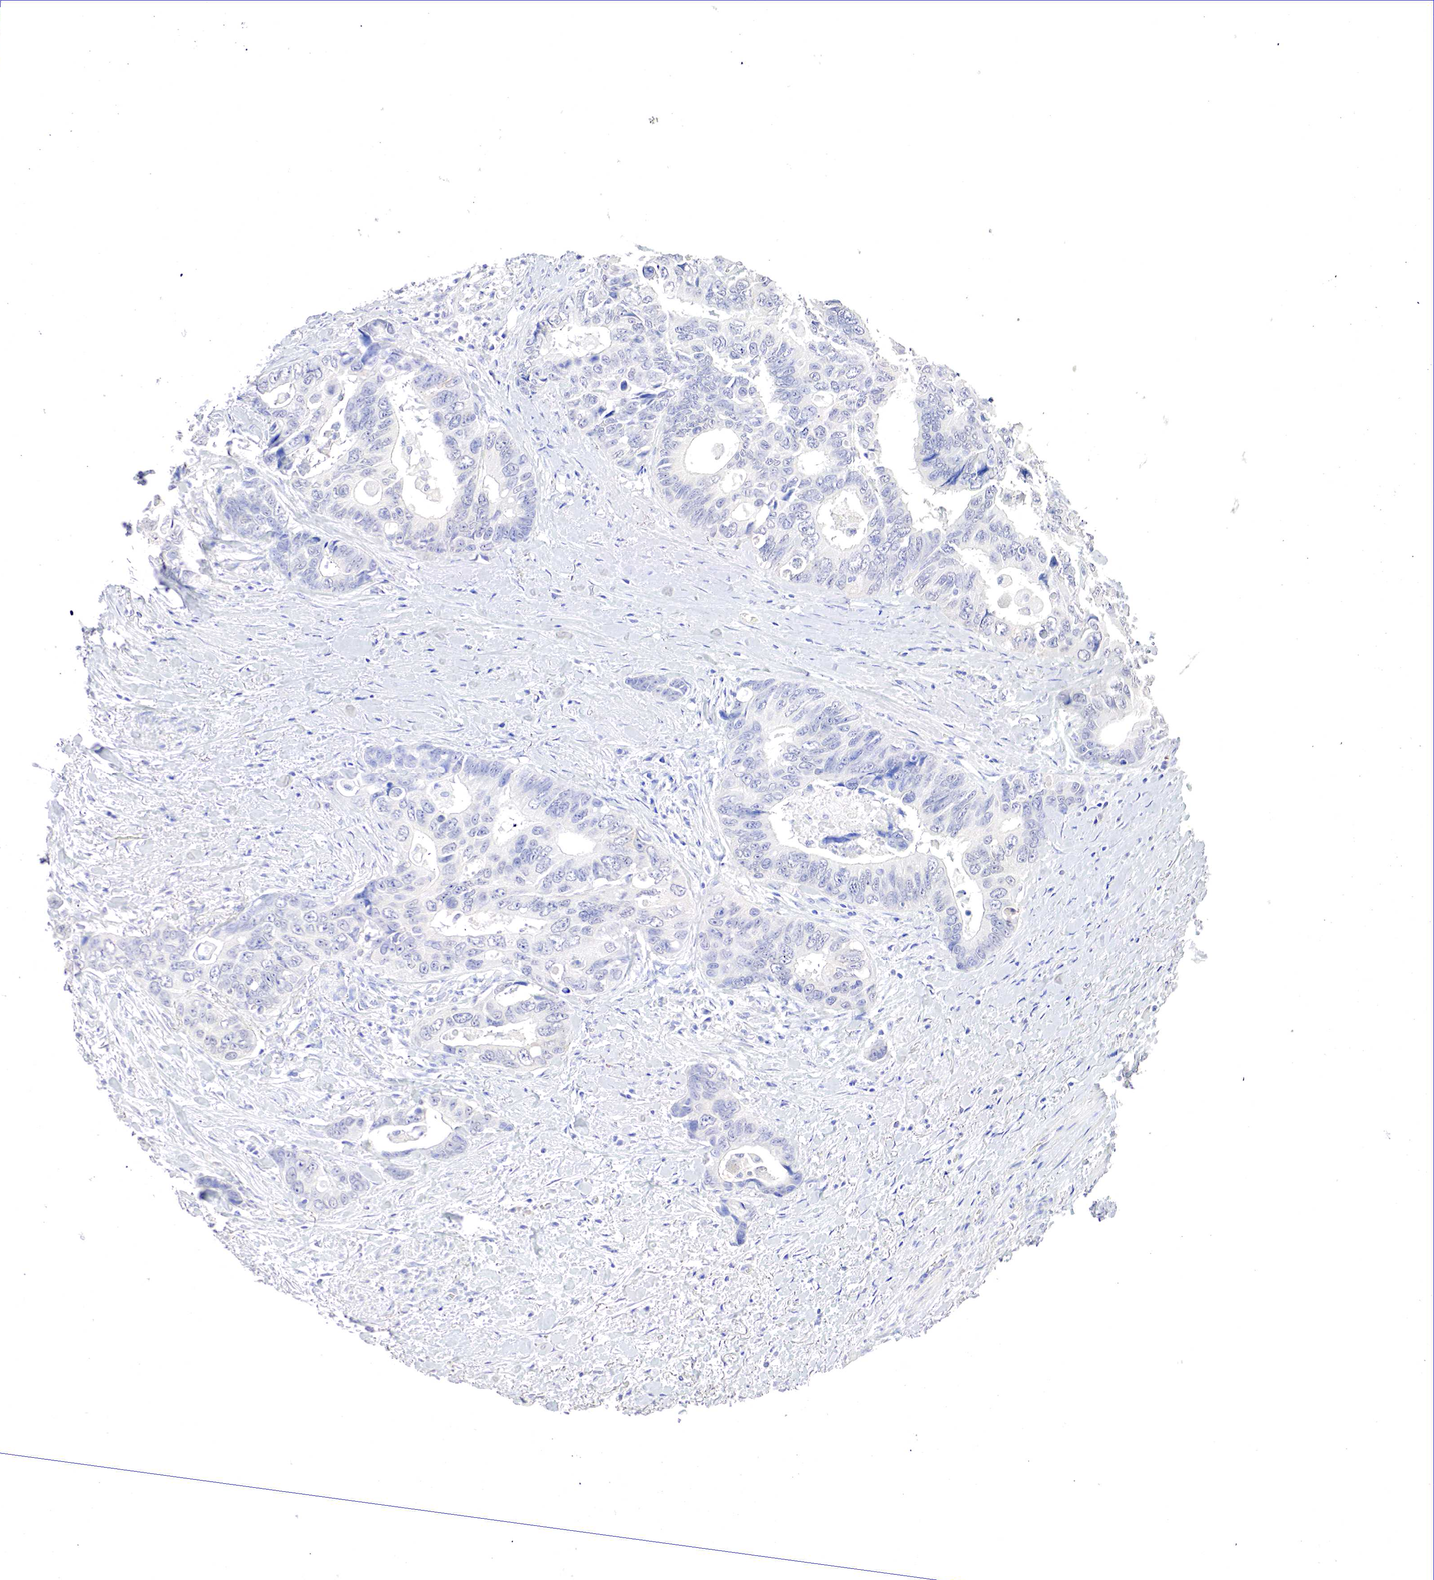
{"staining": {"intensity": "negative", "quantity": "none", "location": "none"}, "tissue": "colorectal cancer", "cell_type": "Tumor cells", "image_type": "cancer", "snomed": [{"axis": "morphology", "description": "Adenocarcinoma, NOS"}, {"axis": "topography", "description": "Rectum"}], "caption": "Immunohistochemical staining of colorectal cancer shows no significant staining in tumor cells.", "gene": "OTC", "patient": {"sex": "female", "age": 67}}